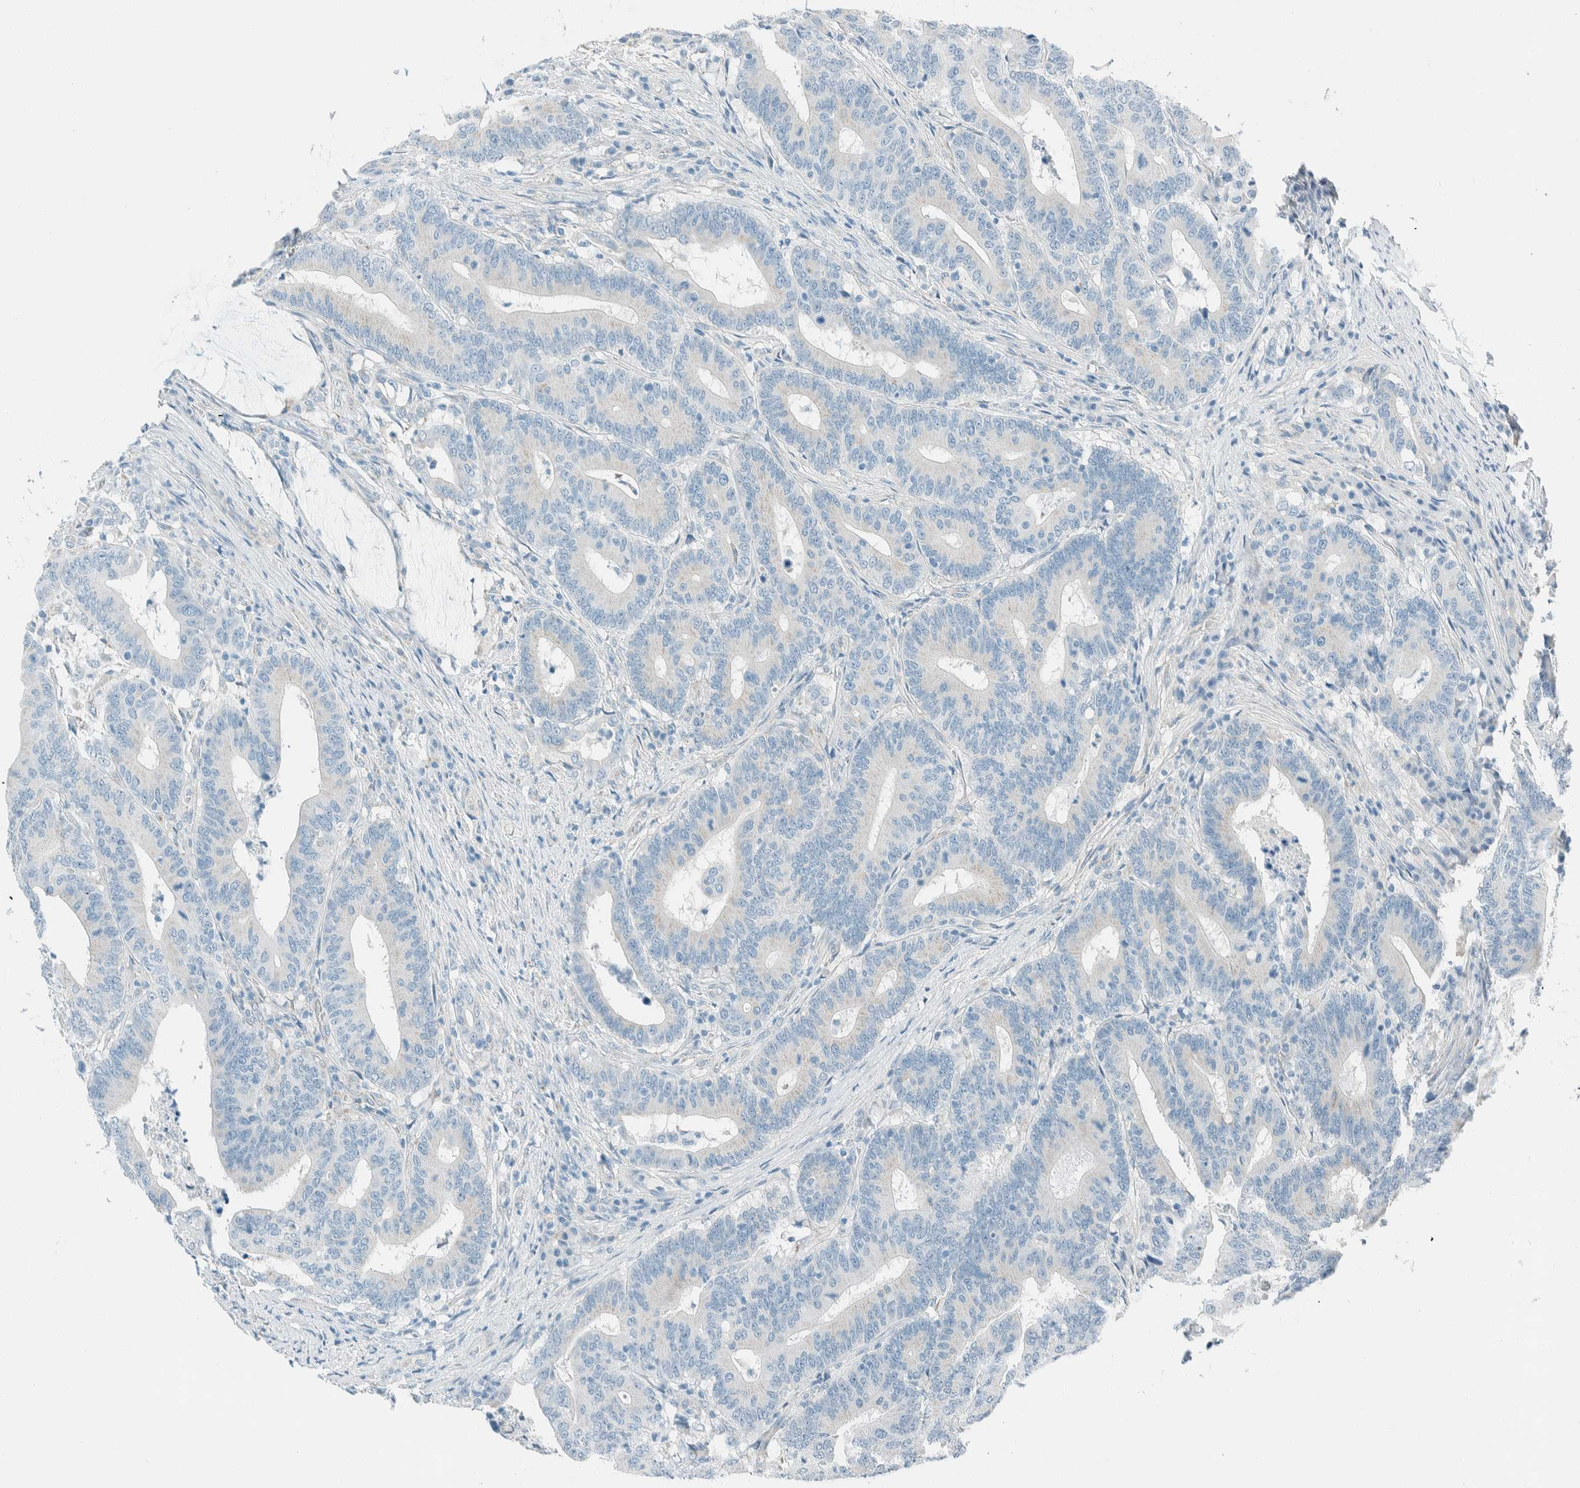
{"staining": {"intensity": "negative", "quantity": "none", "location": "none"}, "tissue": "colorectal cancer", "cell_type": "Tumor cells", "image_type": "cancer", "snomed": [{"axis": "morphology", "description": "Adenocarcinoma, NOS"}, {"axis": "topography", "description": "Colon"}], "caption": "The immunohistochemistry (IHC) micrograph has no significant staining in tumor cells of adenocarcinoma (colorectal) tissue.", "gene": "ALDH7A1", "patient": {"sex": "female", "age": 66}}